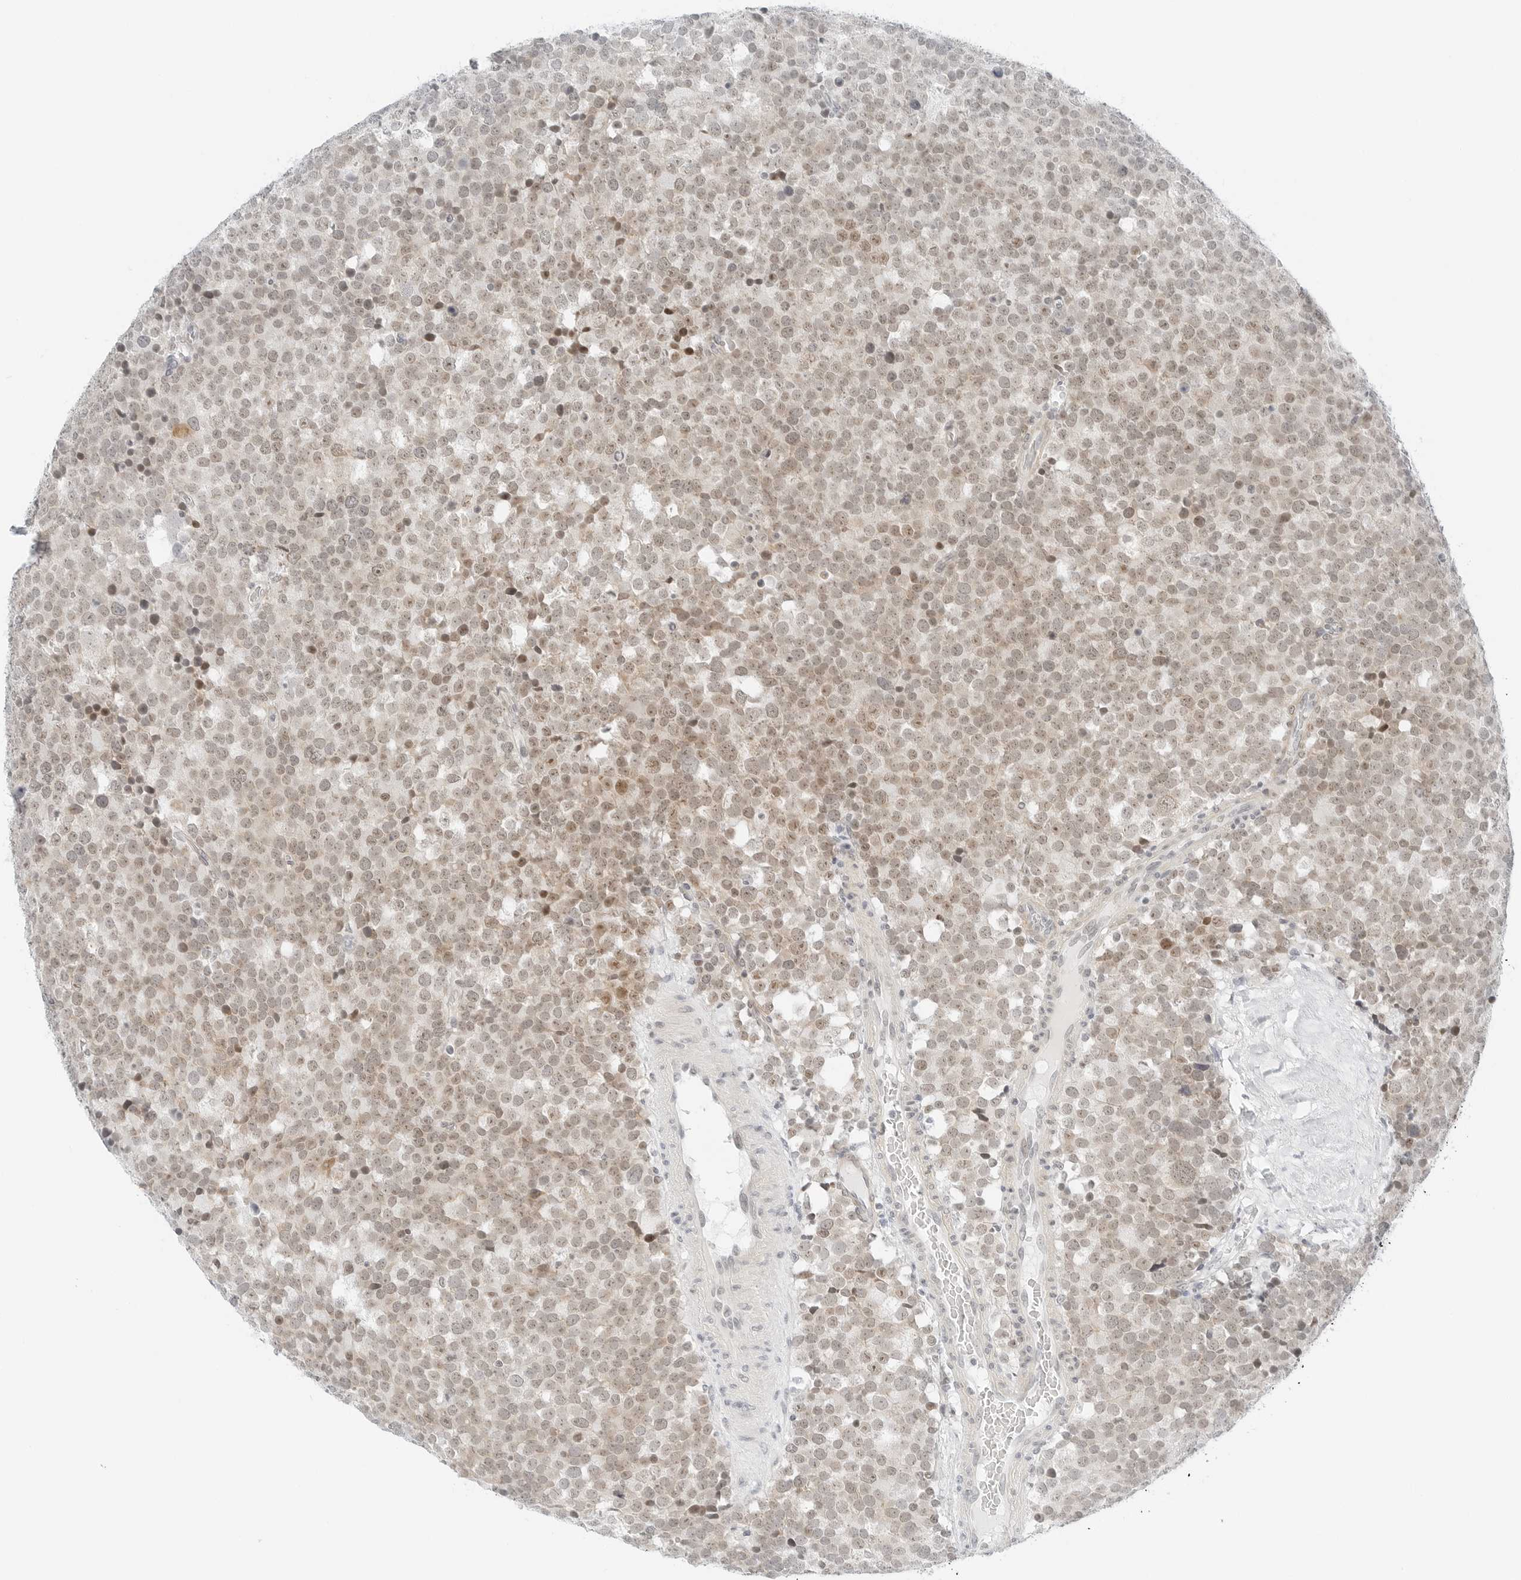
{"staining": {"intensity": "weak", "quantity": "25%-75%", "location": "nuclear"}, "tissue": "testis cancer", "cell_type": "Tumor cells", "image_type": "cancer", "snomed": [{"axis": "morphology", "description": "Seminoma, NOS"}, {"axis": "topography", "description": "Testis"}], "caption": "Human seminoma (testis) stained for a protein (brown) exhibits weak nuclear positive positivity in approximately 25%-75% of tumor cells.", "gene": "CCSAP", "patient": {"sex": "male", "age": 71}}